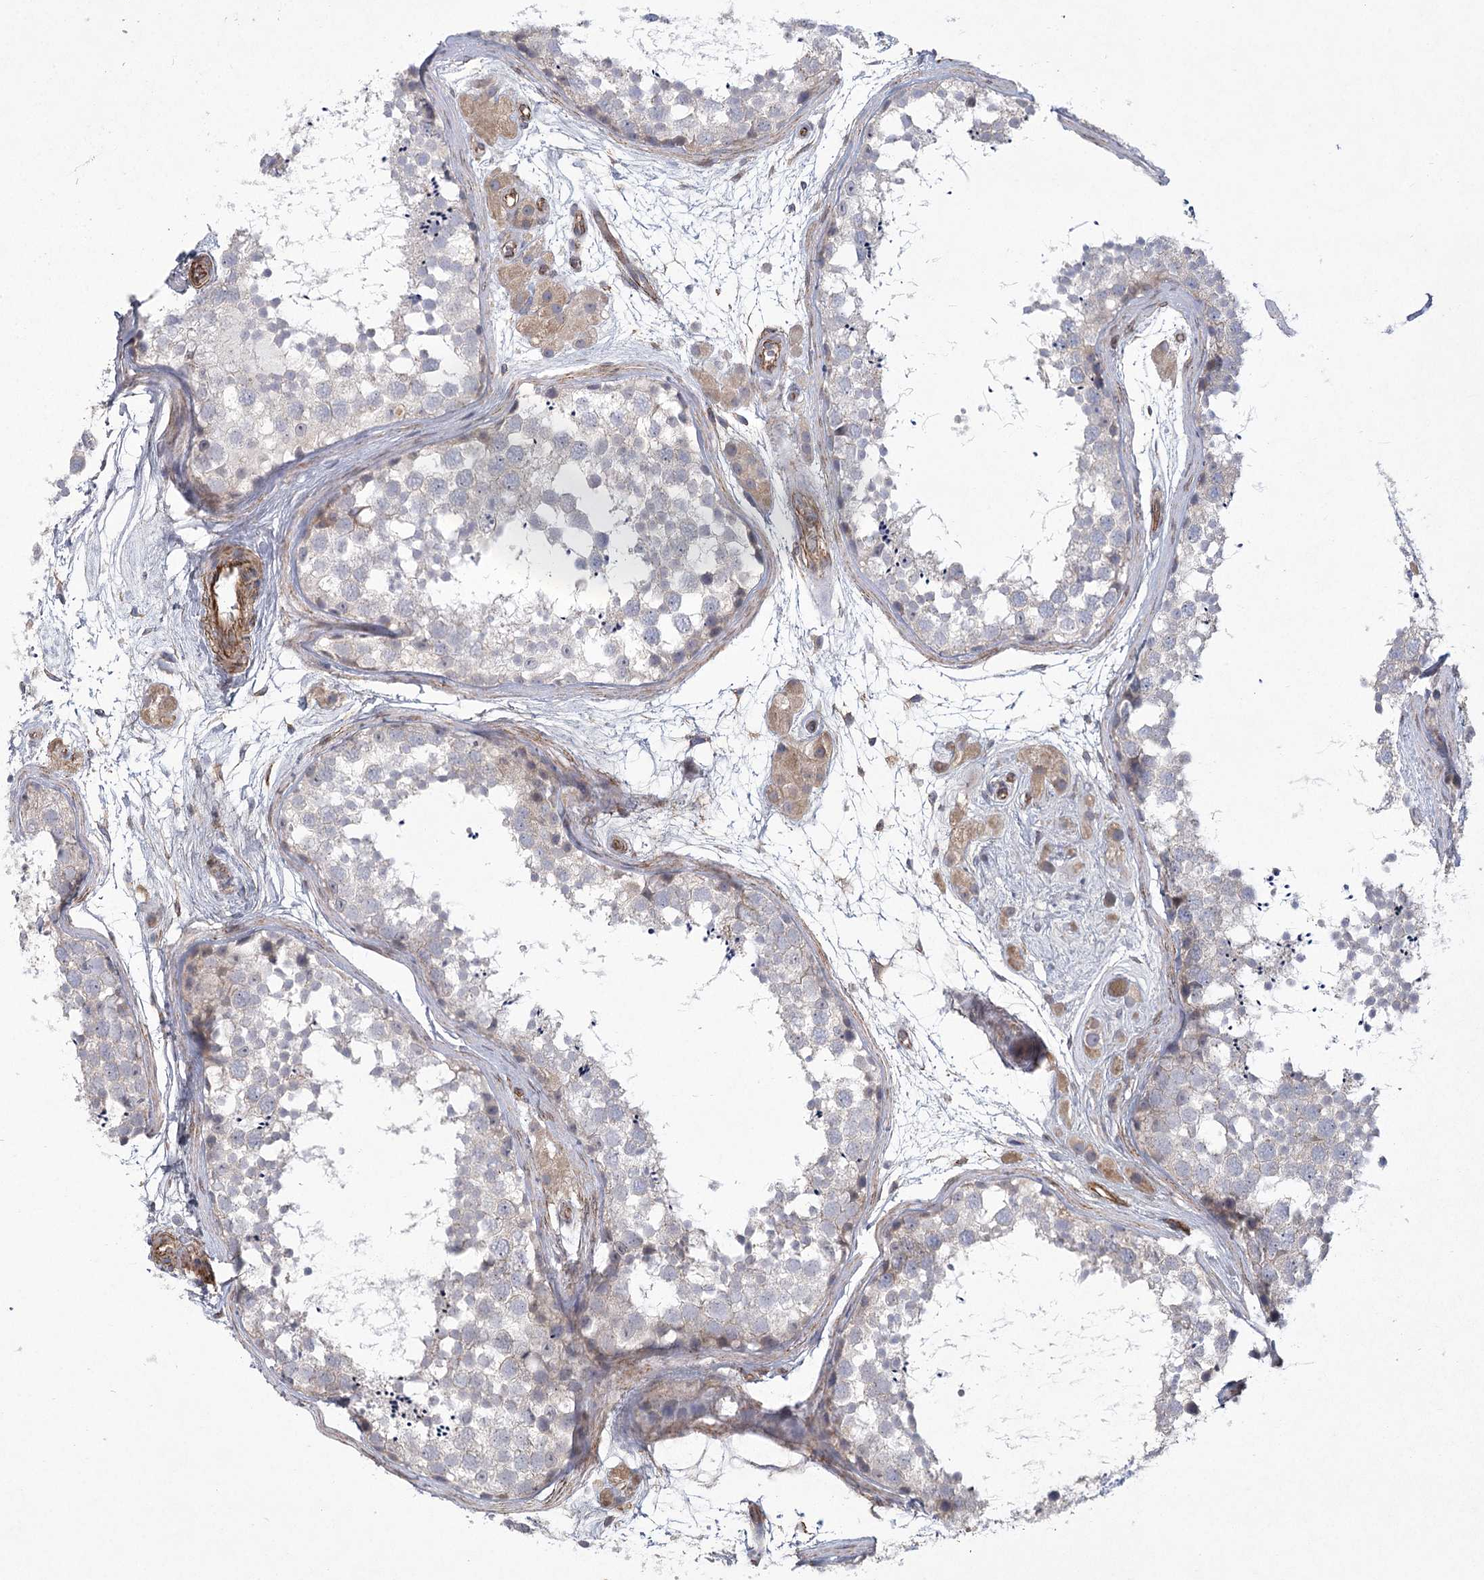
{"staining": {"intensity": "negative", "quantity": "none", "location": "none"}, "tissue": "testis", "cell_type": "Cells in seminiferous ducts", "image_type": "normal", "snomed": [{"axis": "morphology", "description": "Normal tissue, NOS"}, {"axis": "topography", "description": "Testis"}], "caption": "Immunohistochemistry image of normal human testis stained for a protein (brown), which displays no staining in cells in seminiferous ducts. (Immunohistochemistry, brightfield microscopy, high magnification).", "gene": "MEPE", "patient": {"sex": "male", "age": 56}}